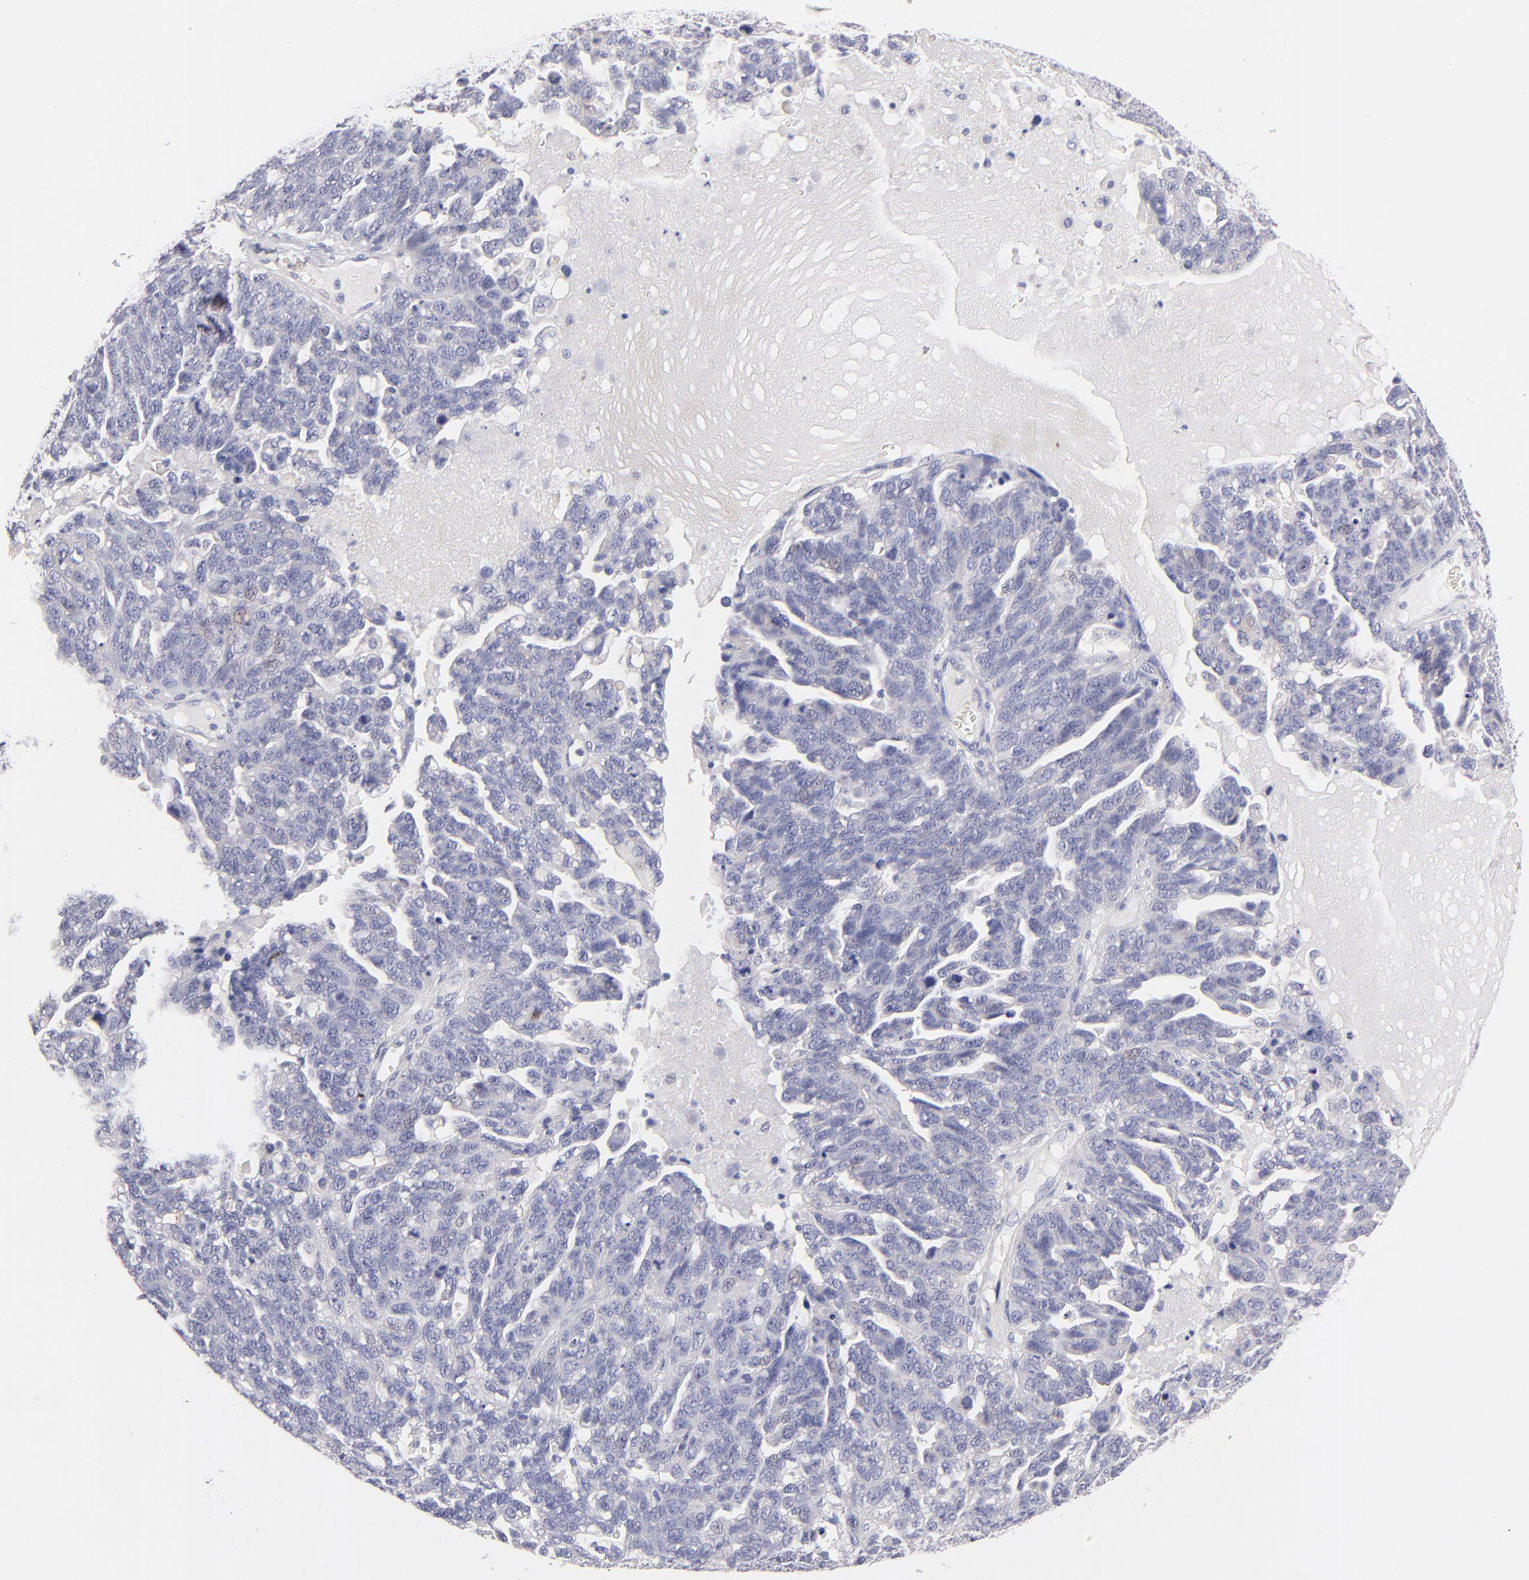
{"staining": {"intensity": "negative", "quantity": "none", "location": "none"}, "tissue": "ovarian cancer", "cell_type": "Tumor cells", "image_type": "cancer", "snomed": [{"axis": "morphology", "description": "Cystadenocarcinoma, serous, NOS"}, {"axis": "topography", "description": "Ovary"}], "caption": "Tumor cells are negative for protein expression in human ovarian cancer (serous cystadenocarcinoma).", "gene": "PLVAP", "patient": {"sex": "female", "age": 71}}